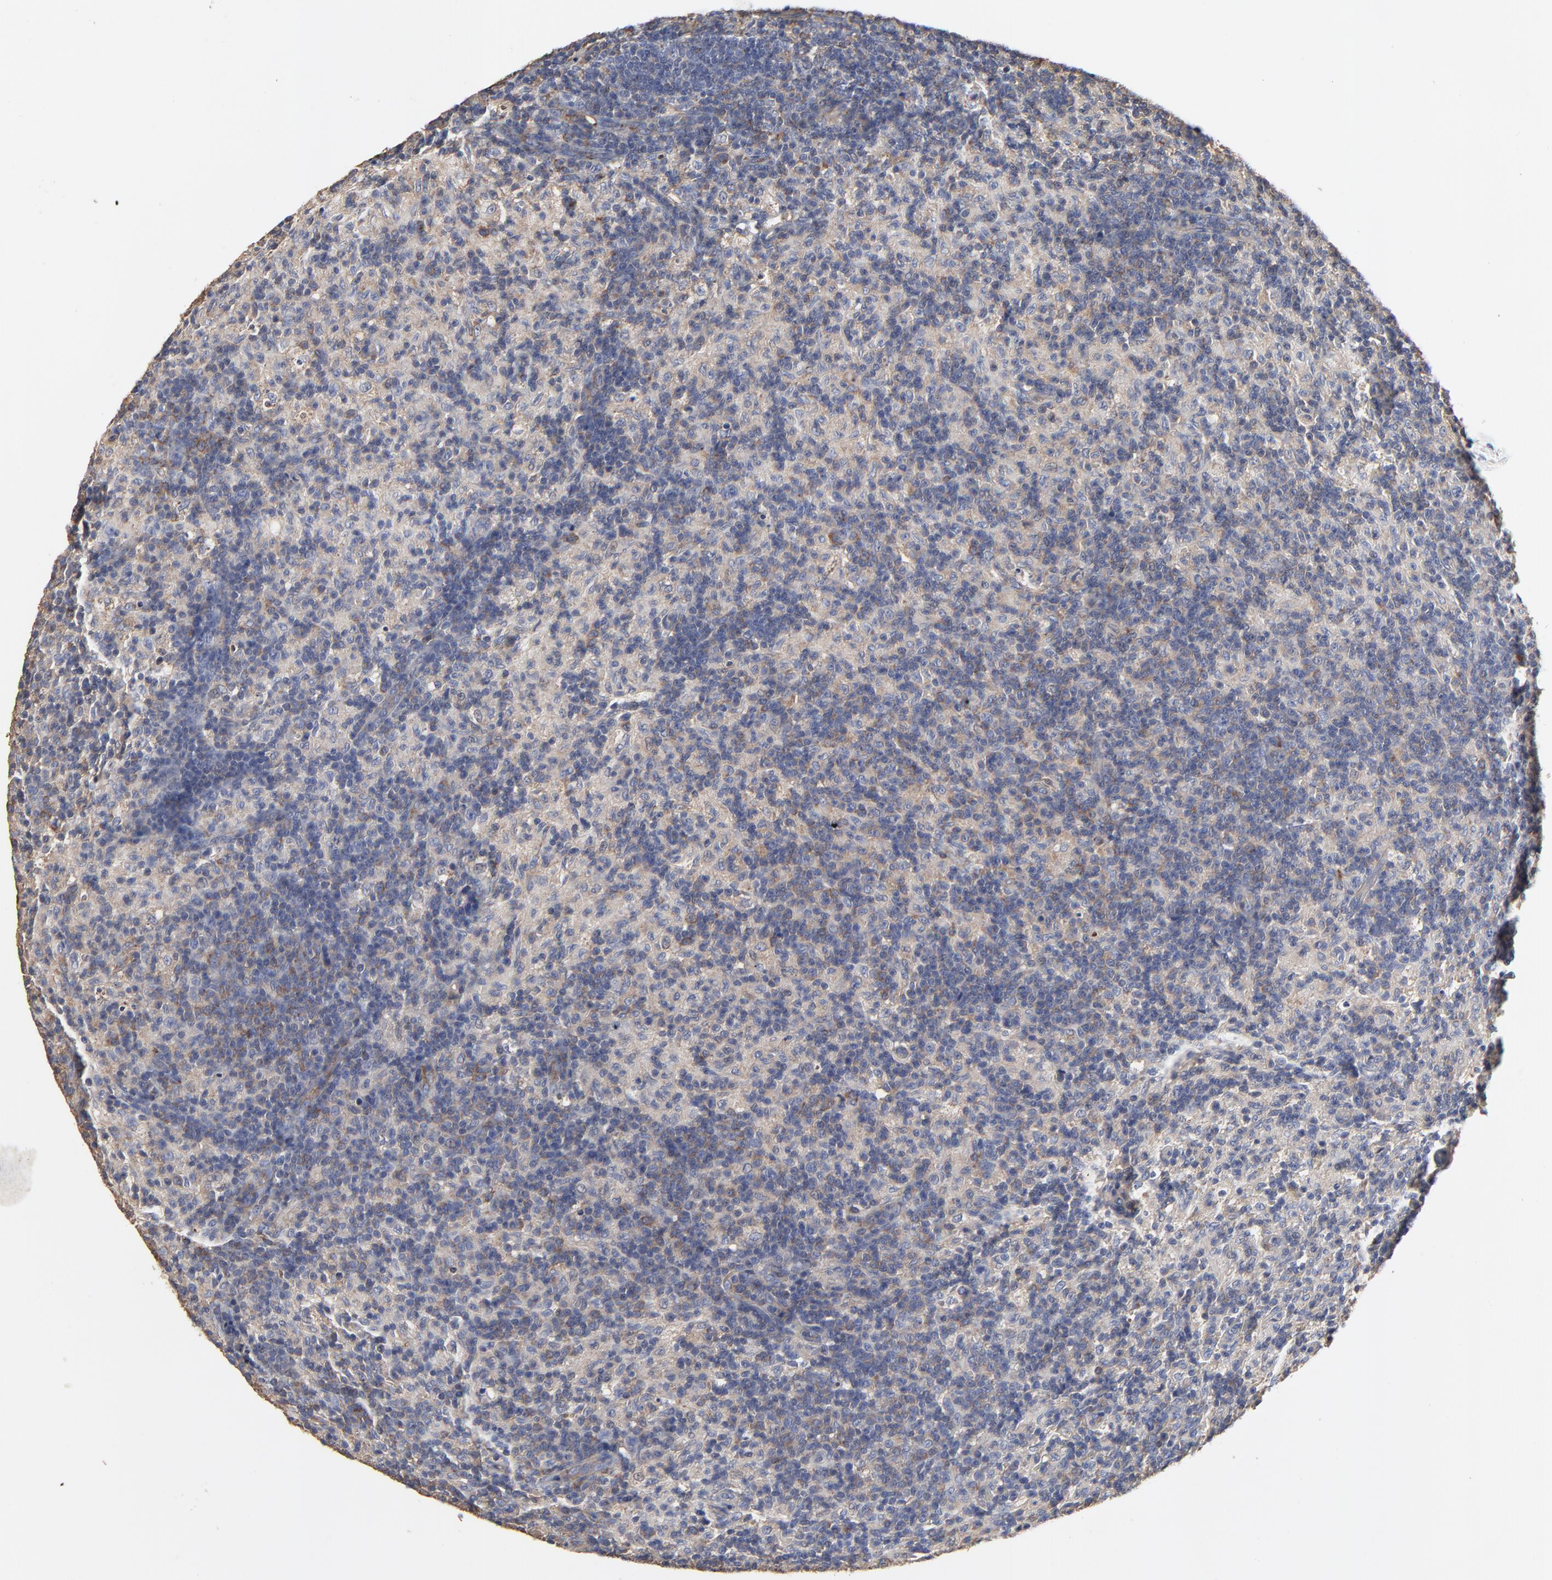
{"staining": {"intensity": "negative", "quantity": "none", "location": "none"}, "tissue": "lymph node", "cell_type": "Germinal center cells", "image_type": "normal", "snomed": [{"axis": "morphology", "description": "Normal tissue, NOS"}, {"axis": "morphology", "description": "Inflammation, NOS"}, {"axis": "topography", "description": "Lymph node"}], "caption": "An IHC image of normal lymph node is shown. There is no staining in germinal center cells of lymph node. (Stains: DAB (3,3'-diaminobenzidine) immunohistochemistry with hematoxylin counter stain, Microscopy: brightfield microscopy at high magnification).", "gene": "NXF3", "patient": {"sex": "male", "age": 55}}